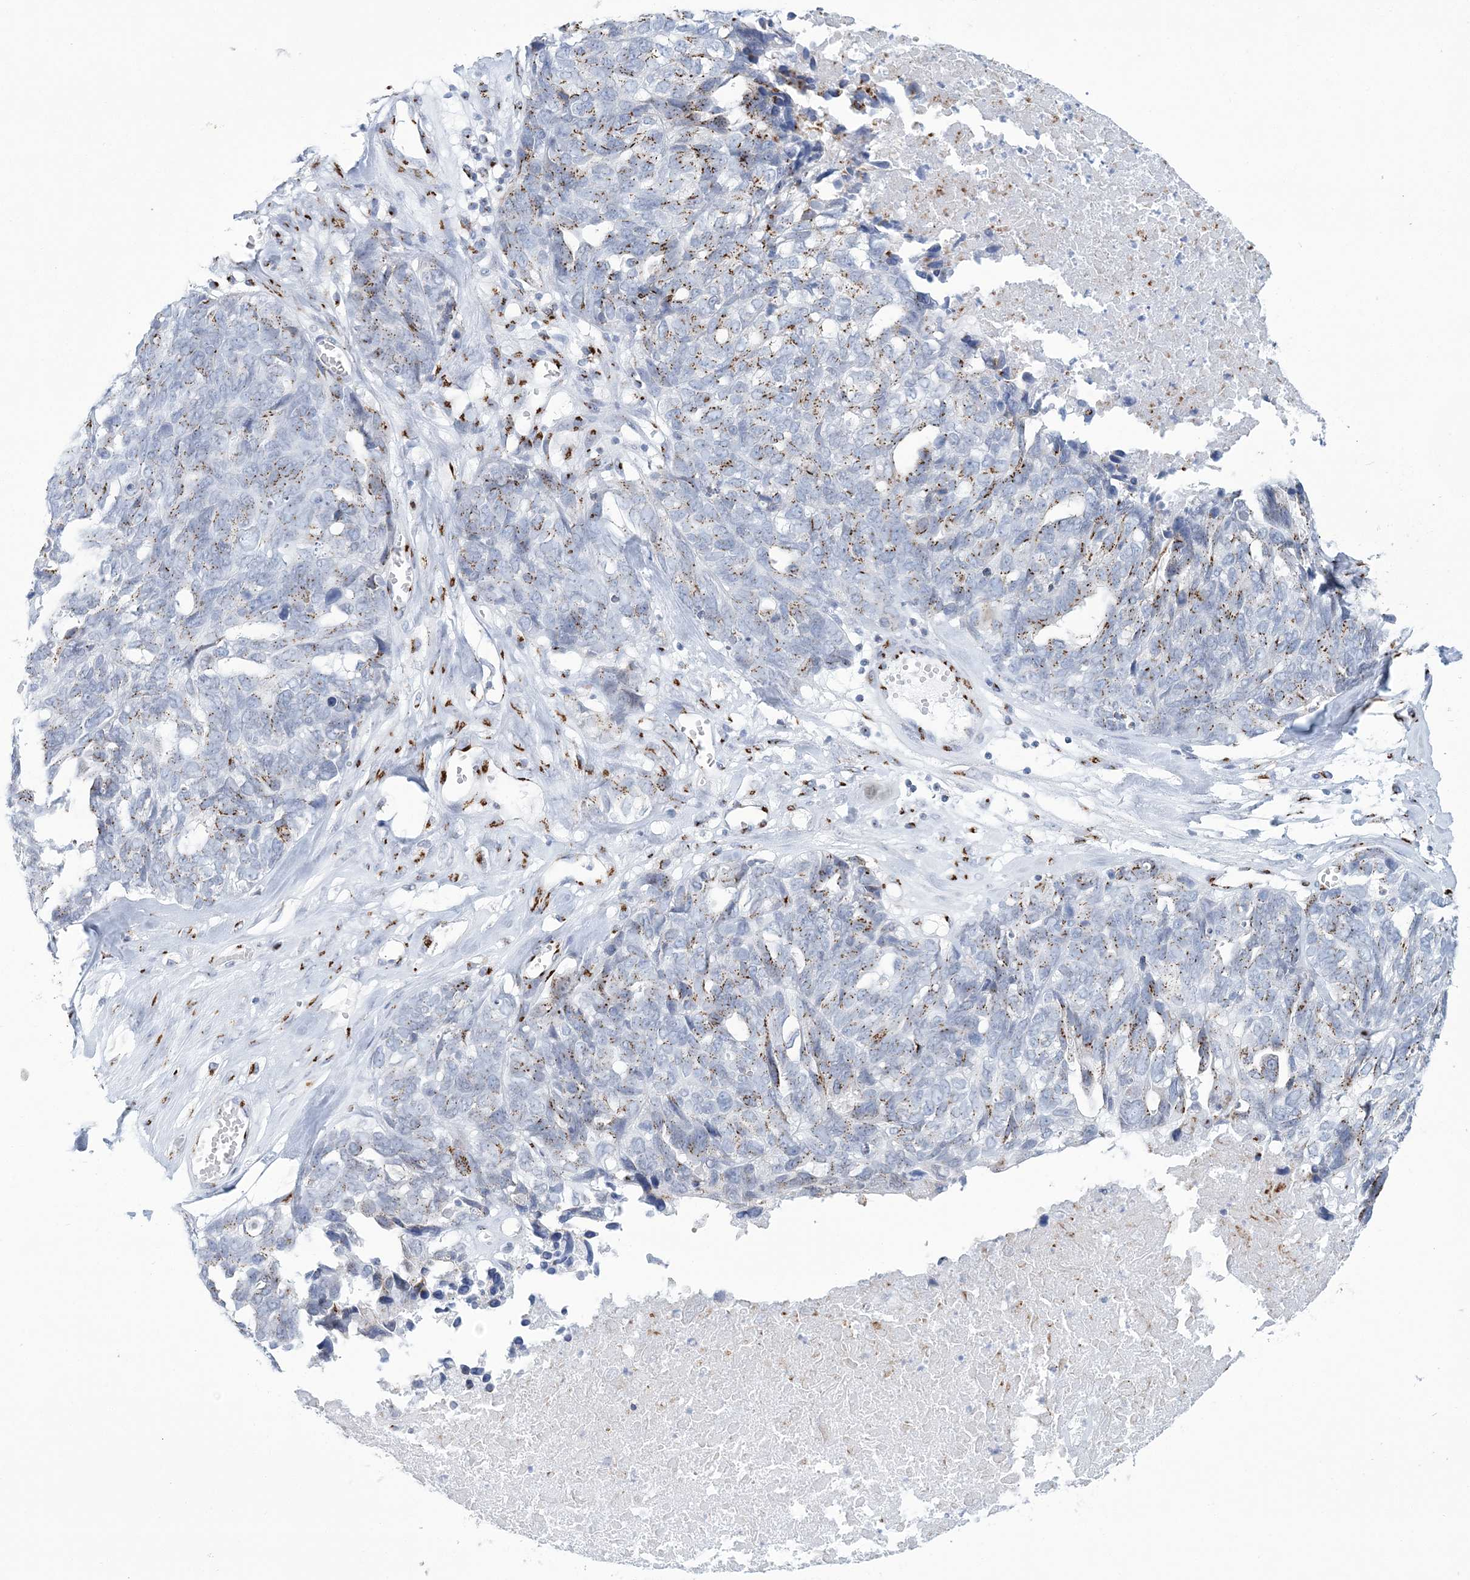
{"staining": {"intensity": "moderate", "quantity": "<25%", "location": "cytoplasmic/membranous"}, "tissue": "ovarian cancer", "cell_type": "Tumor cells", "image_type": "cancer", "snomed": [{"axis": "morphology", "description": "Cystadenocarcinoma, serous, NOS"}, {"axis": "topography", "description": "Ovary"}], "caption": "The photomicrograph displays a brown stain indicating the presence of a protein in the cytoplasmic/membranous of tumor cells in serous cystadenocarcinoma (ovarian).", "gene": "SLX9", "patient": {"sex": "female", "age": 79}}